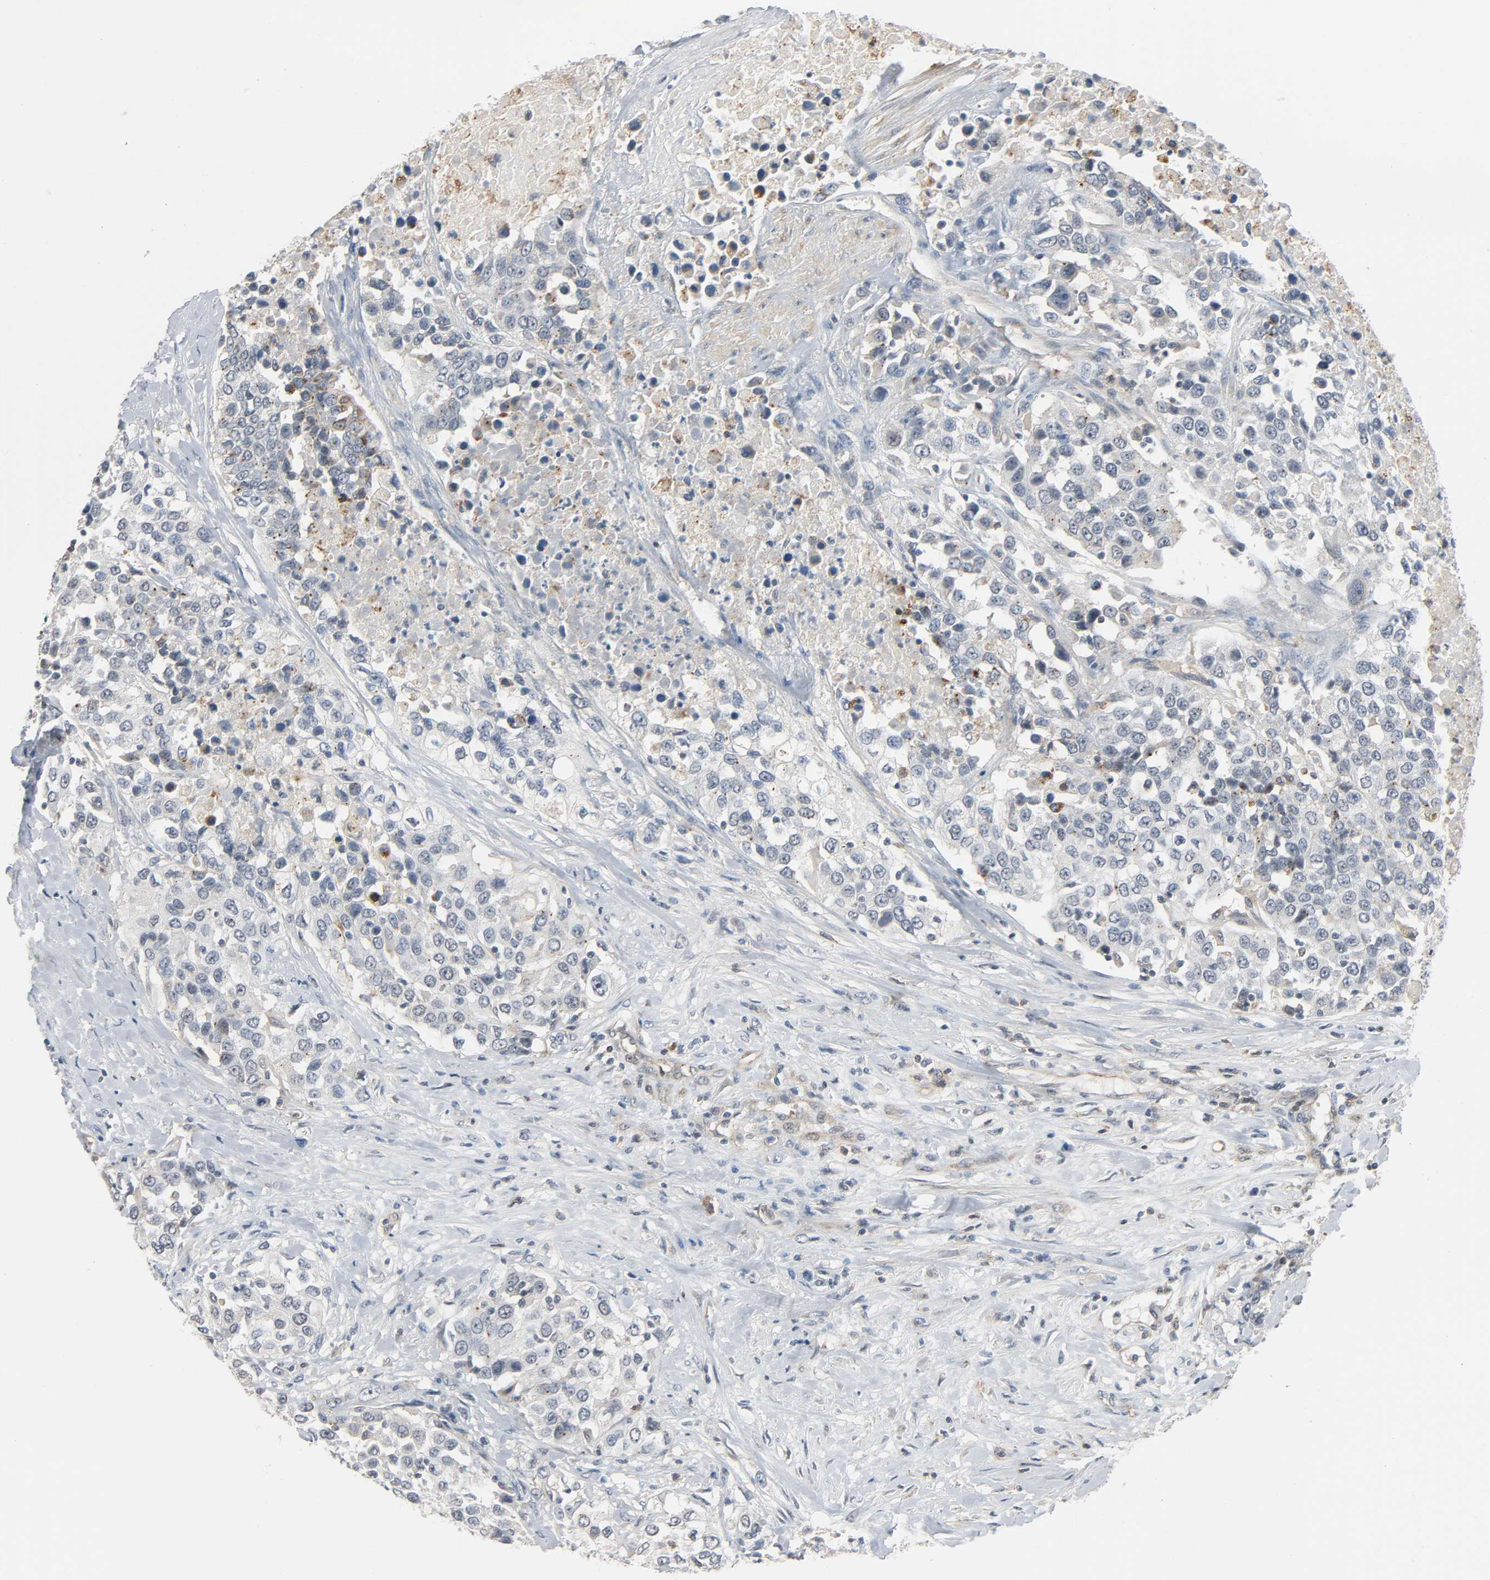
{"staining": {"intensity": "weak", "quantity": "<25%", "location": "cytoplasmic/membranous"}, "tissue": "urothelial cancer", "cell_type": "Tumor cells", "image_type": "cancer", "snomed": [{"axis": "morphology", "description": "Urothelial carcinoma, High grade"}, {"axis": "topography", "description": "Urinary bladder"}], "caption": "IHC of human urothelial cancer reveals no positivity in tumor cells.", "gene": "CD4", "patient": {"sex": "female", "age": 80}}